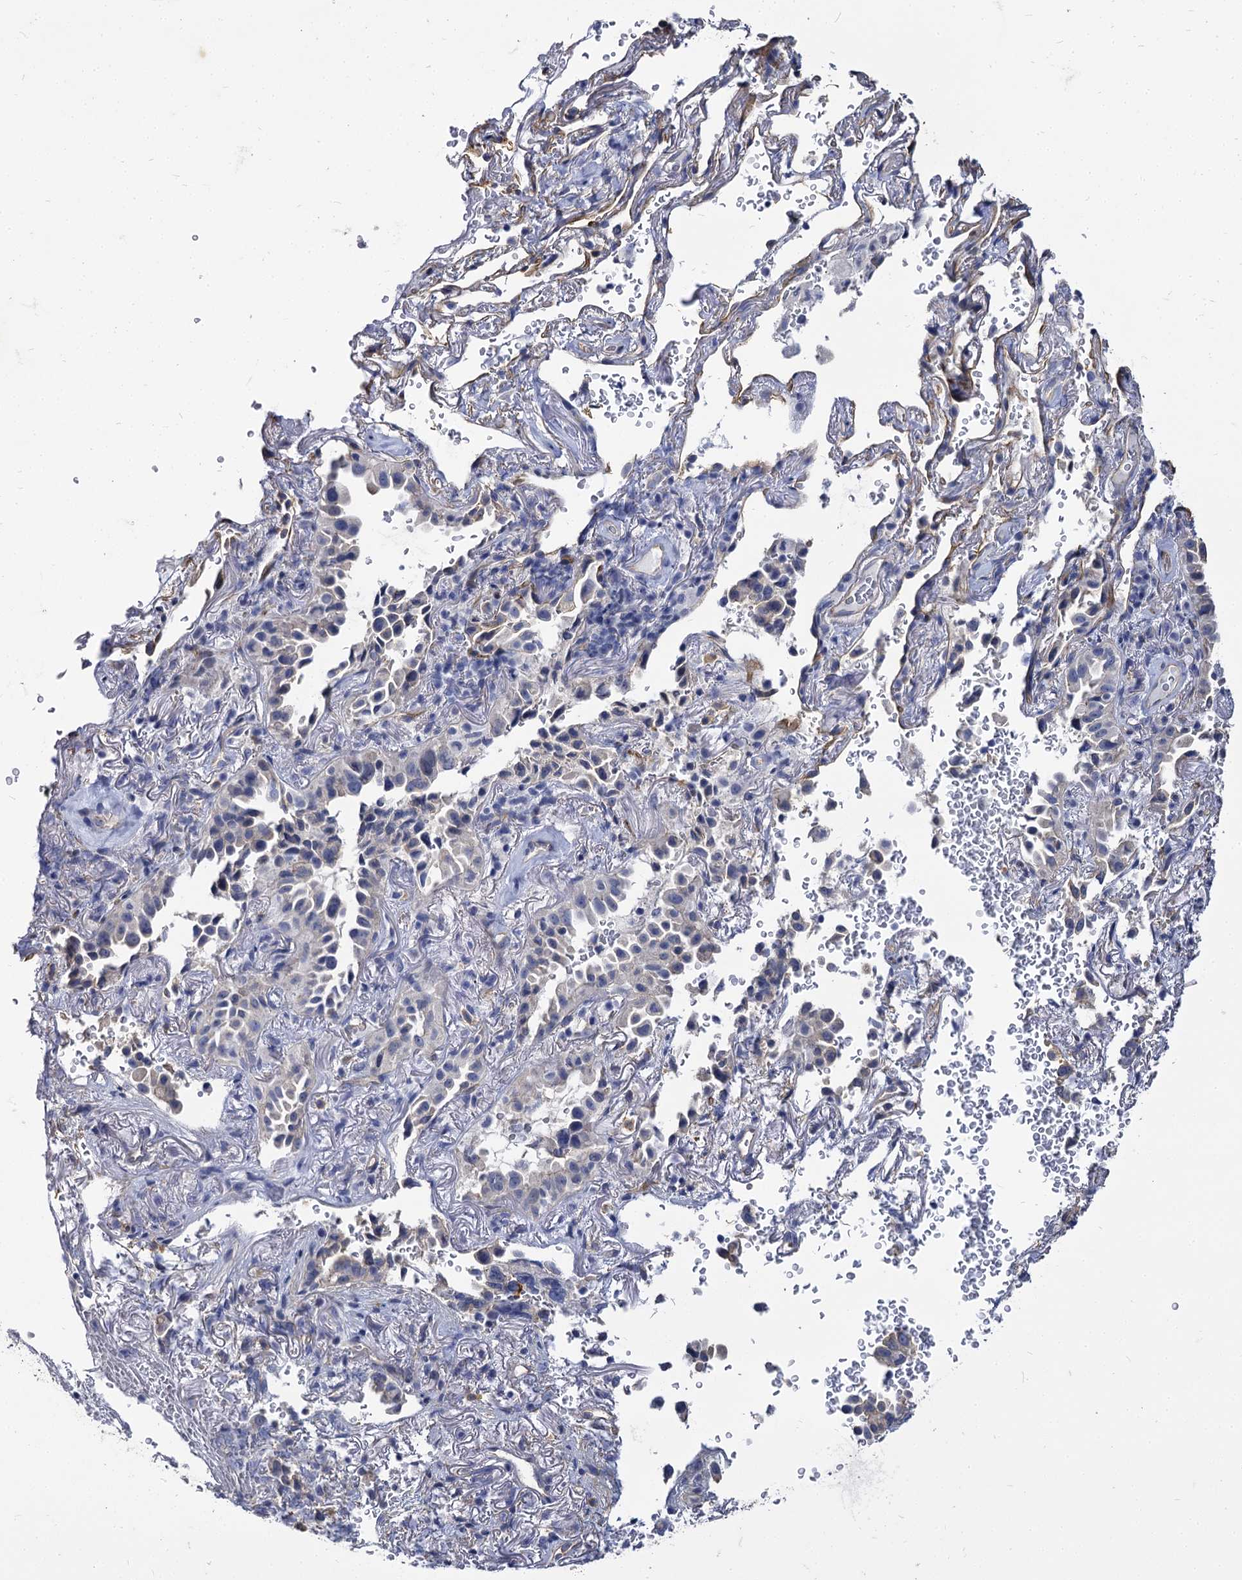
{"staining": {"intensity": "negative", "quantity": "none", "location": "none"}, "tissue": "lung cancer", "cell_type": "Tumor cells", "image_type": "cancer", "snomed": [{"axis": "morphology", "description": "Adenocarcinoma, NOS"}, {"axis": "topography", "description": "Lung"}], "caption": "Immunohistochemistry of human adenocarcinoma (lung) displays no staining in tumor cells.", "gene": "CBFB", "patient": {"sex": "female", "age": 69}}